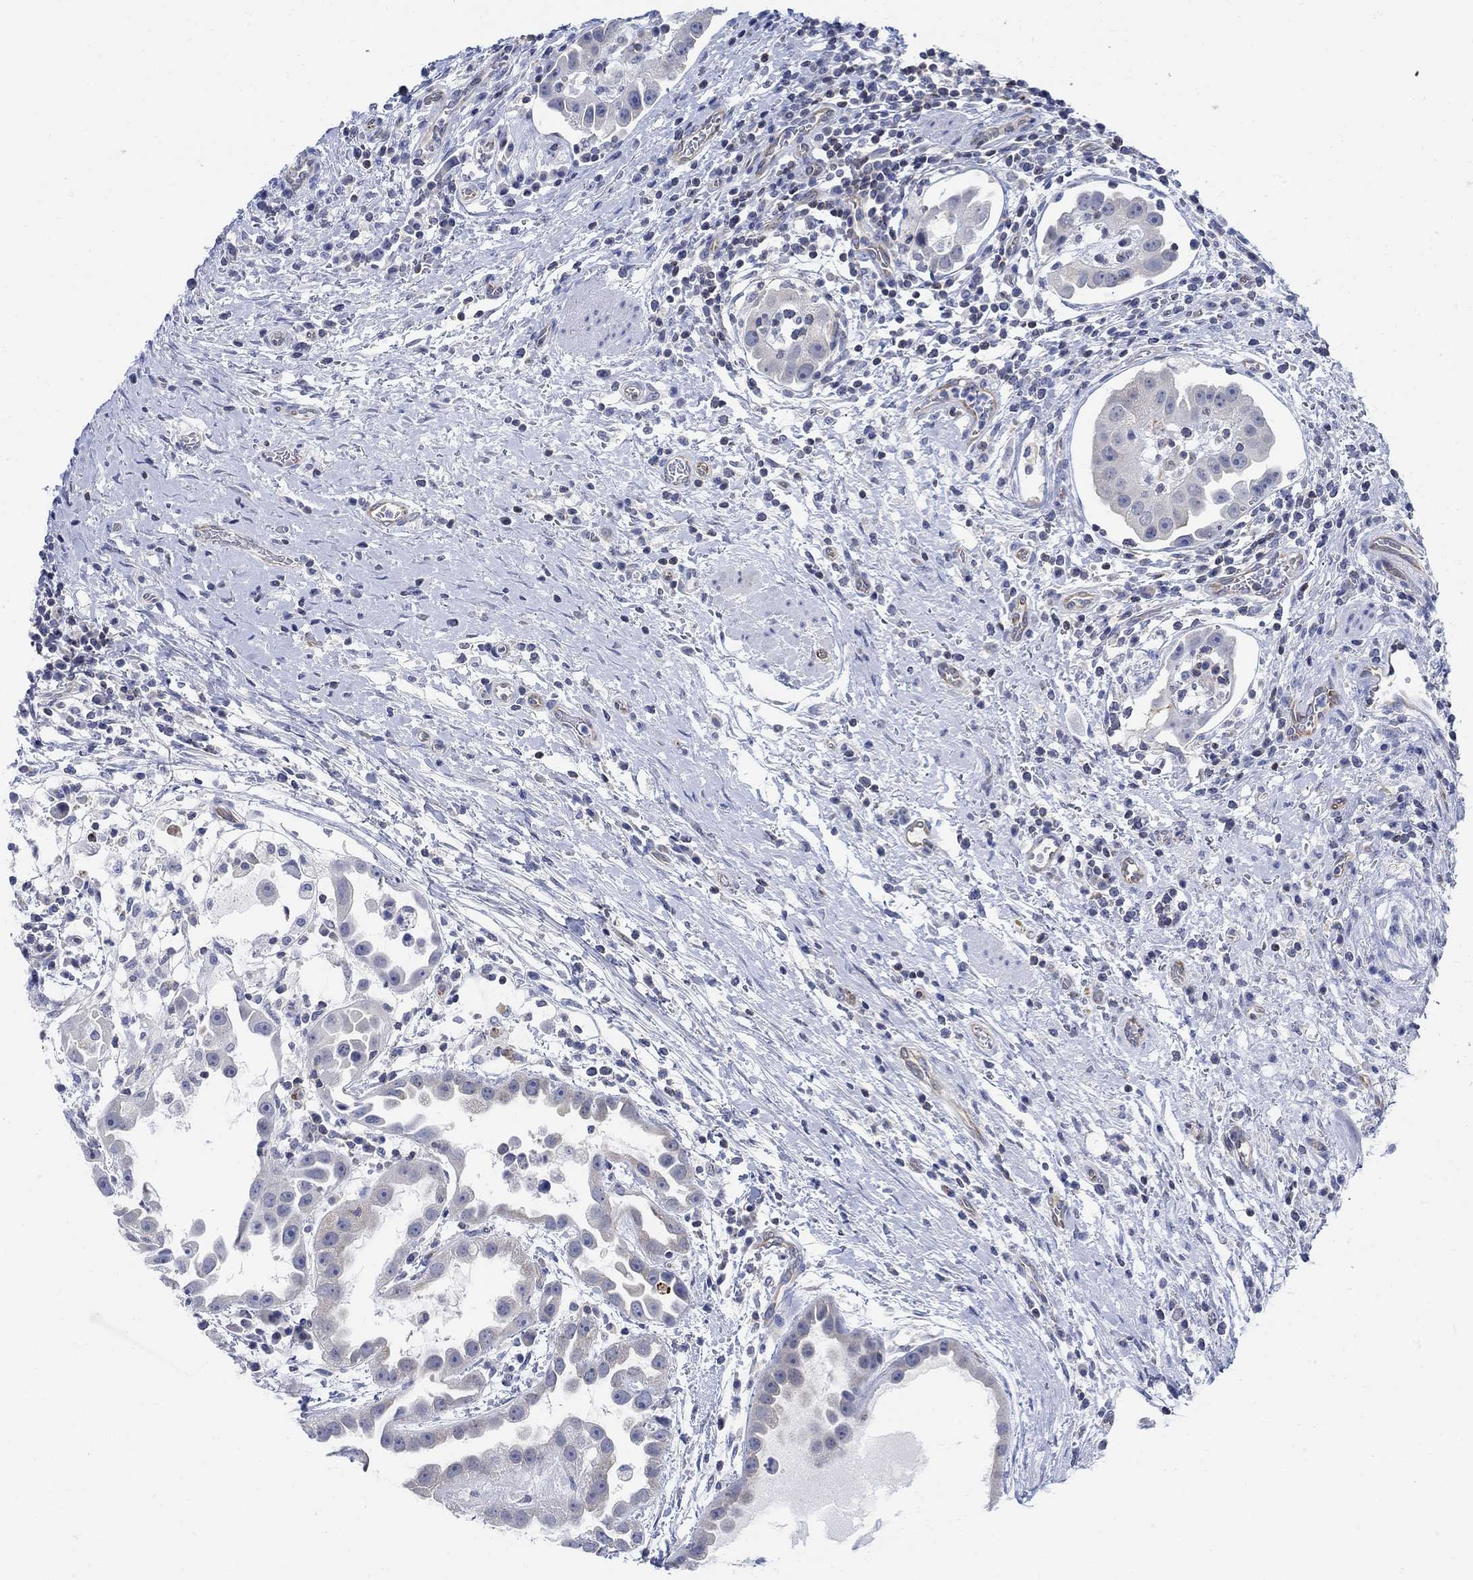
{"staining": {"intensity": "negative", "quantity": "none", "location": "none"}, "tissue": "urothelial cancer", "cell_type": "Tumor cells", "image_type": "cancer", "snomed": [{"axis": "morphology", "description": "Urothelial carcinoma, High grade"}, {"axis": "topography", "description": "Urinary bladder"}], "caption": "A micrograph of high-grade urothelial carcinoma stained for a protein displays no brown staining in tumor cells. The staining was performed using DAB to visualize the protein expression in brown, while the nuclei were stained in blue with hematoxylin (Magnification: 20x).", "gene": "PHF21B", "patient": {"sex": "female", "age": 41}}